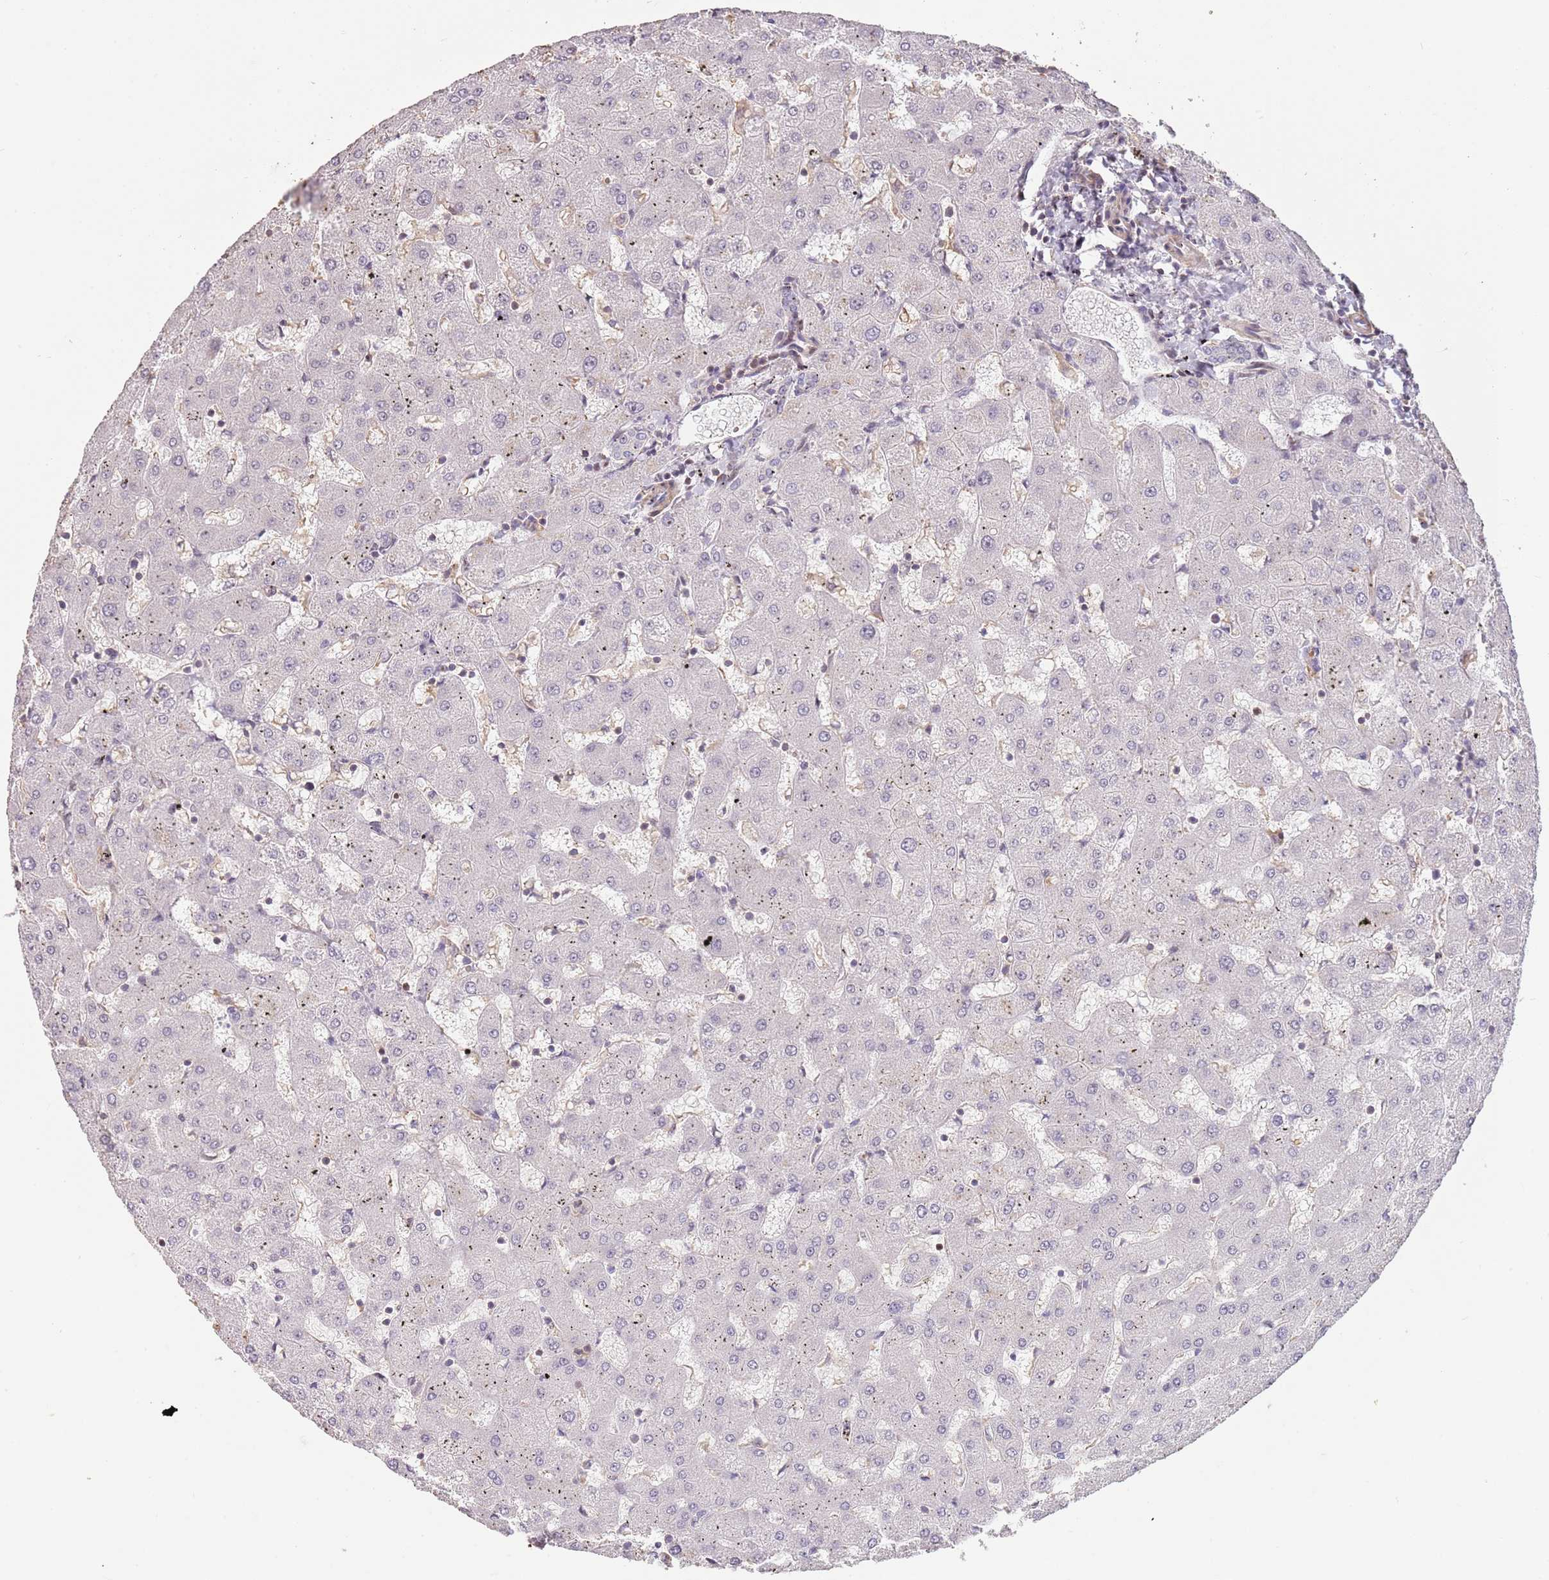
{"staining": {"intensity": "negative", "quantity": "none", "location": "none"}, "tissue": "liver", "cell_type": "Cholangiocytes", "image_type": "normal", "snomed": [{"axis": "morphology", "description": "Normal tissue, NOS"}, {"axis": "topography", "description": "Liver"}], "caption": "A photomicrograph of liver stained for a protein reveals no brown staining in cholangiocytes. (DAB immunohistochemistry (IHC) with hematoxylin counter stain).", "gene": "ADTRP", "patient": {"sex": "female", "age": 63}}